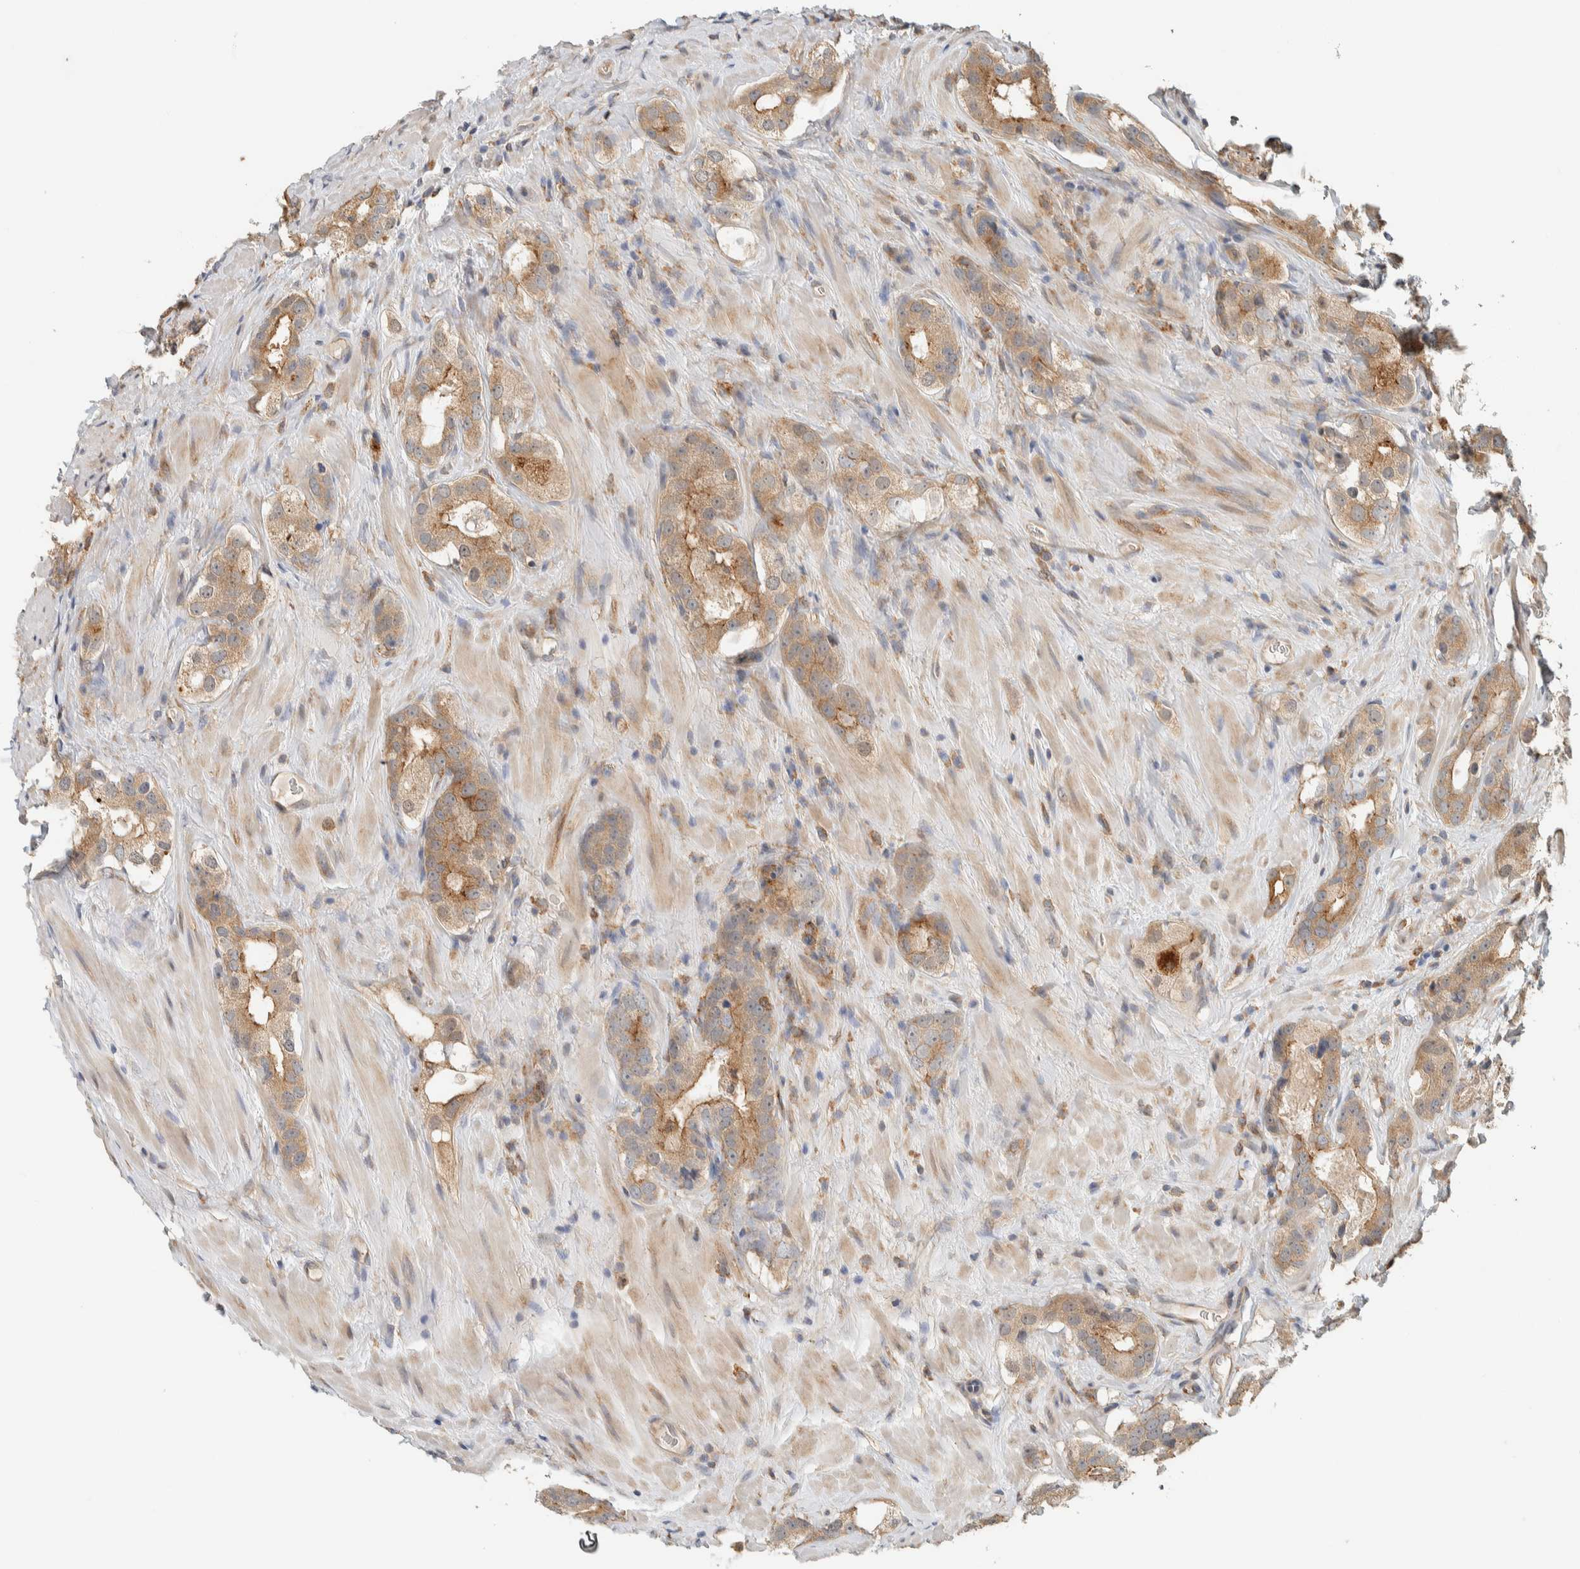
{"staining": {"intensity": "moderate", "quantity": ">75%", "location": "cytoplasmic/membranous"}, "tissue": "prostate cancer", "cell_type": "Tumor cells", "image_type": "cancer", "snomed": [{"axis": "morphology", "description": "Adenocarcinoma, High grade"}, {"axis": "topography", "description": "Prostate"}], "caption": "Prostate cancer stained for a protein reveals moderate cytoplasmic/membranous positivity in tumor cells.", "gene": "RAB11FIP1", "patient": {"sex": "male", "age": 63}}